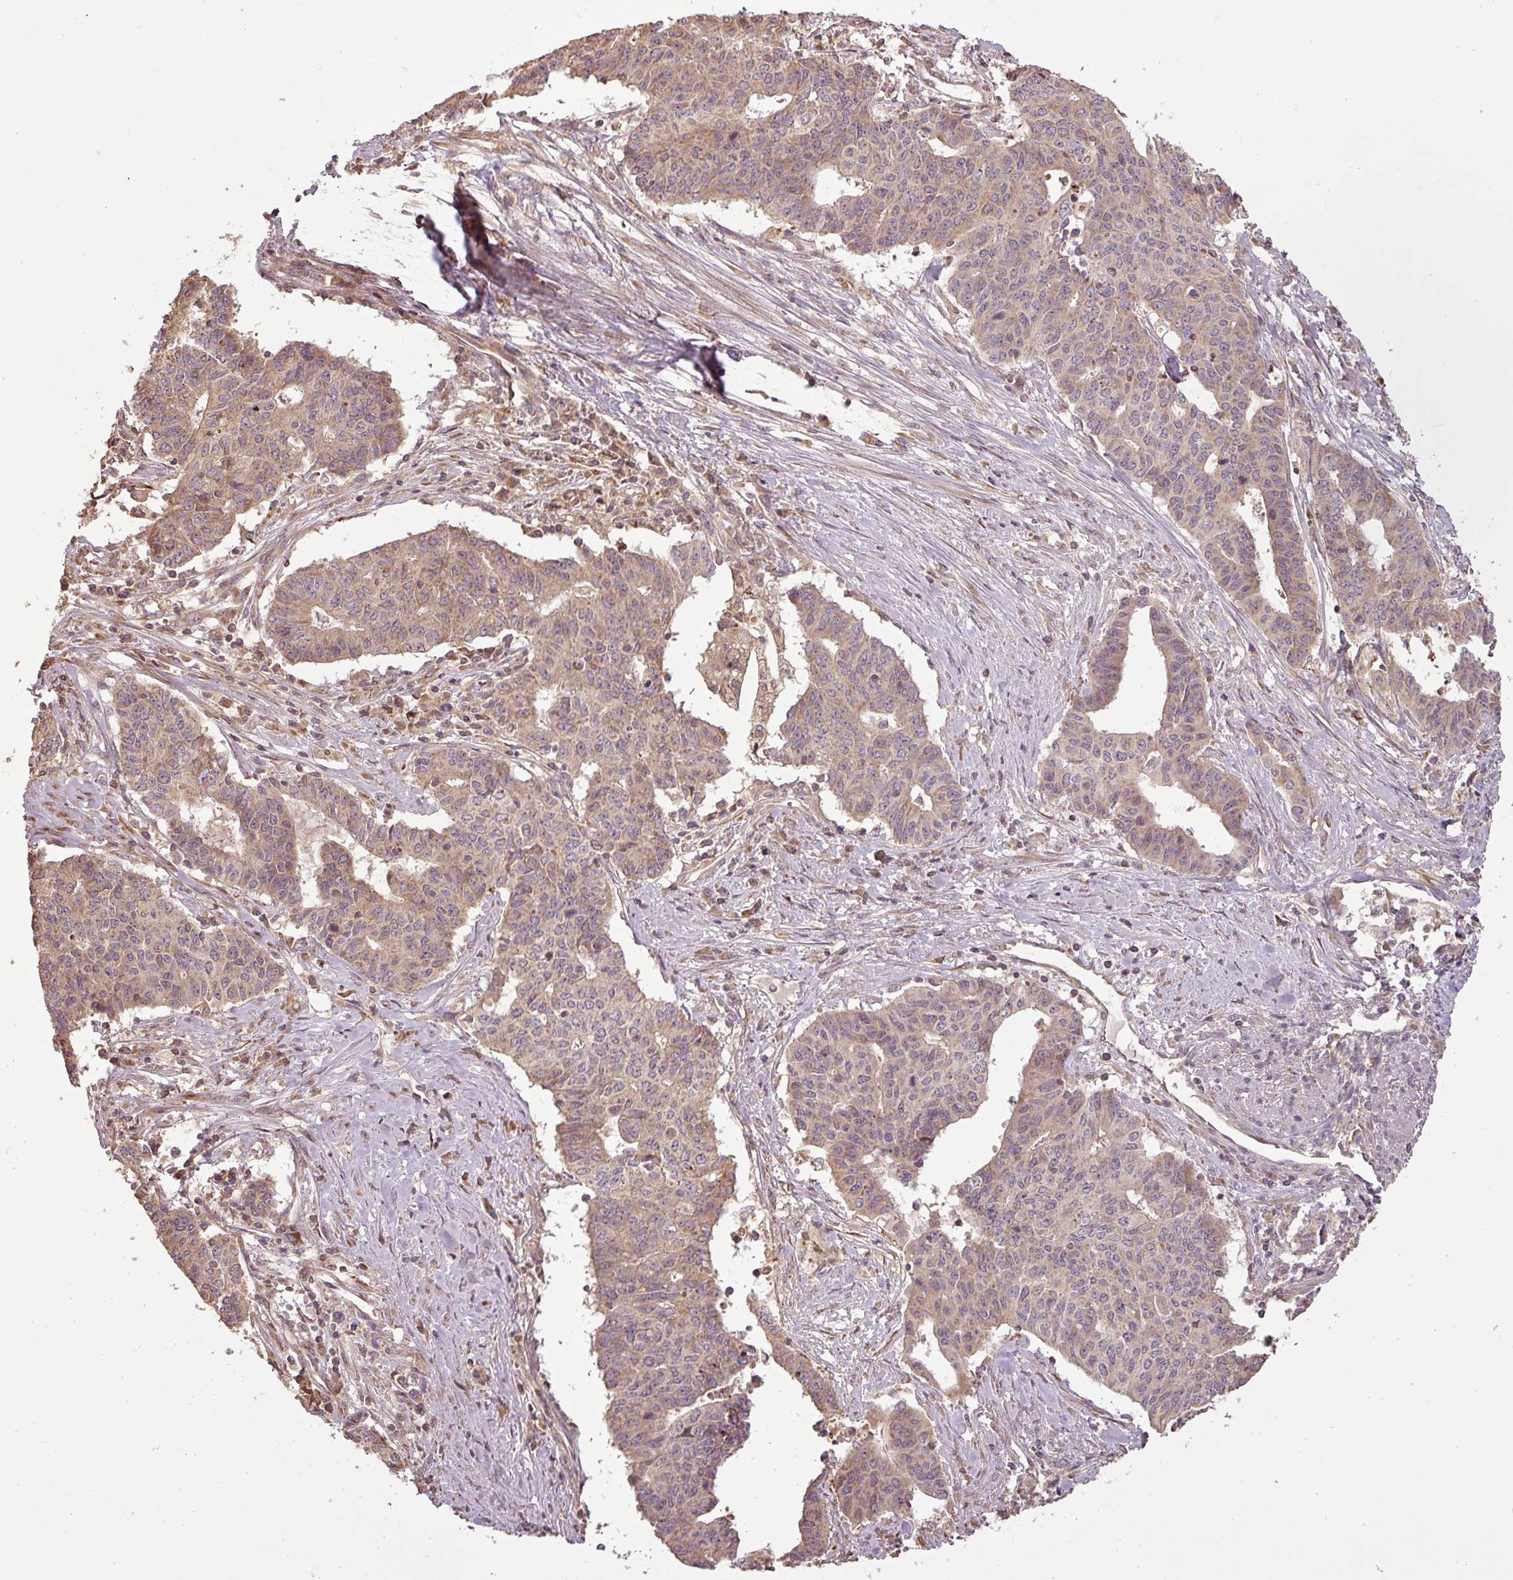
{"staining": {"intensity": "weak", "quantity": "25%-75%", "location": "cytoplasmic/membranous"}, "tissue": "endometrial cancer", "cell_type": "Tumor cells", "image_type": "cancer", "snomed": [{"axis": "morphology", "description": "Adenocarcinoma, NOS"}, {"axis": "topography", "description": "Endometrium"}], "caption": "This micrograph displays endometrial cancer (adenocarcinoma) stained with IHC to label a protein in brown. The cytoplasmic/membranous of tumor cells show weak positivity for the protein. Nuclei are counter-stained blue.", "gene": "FAIM", "patient": {"sex": "female", "age": 59}}